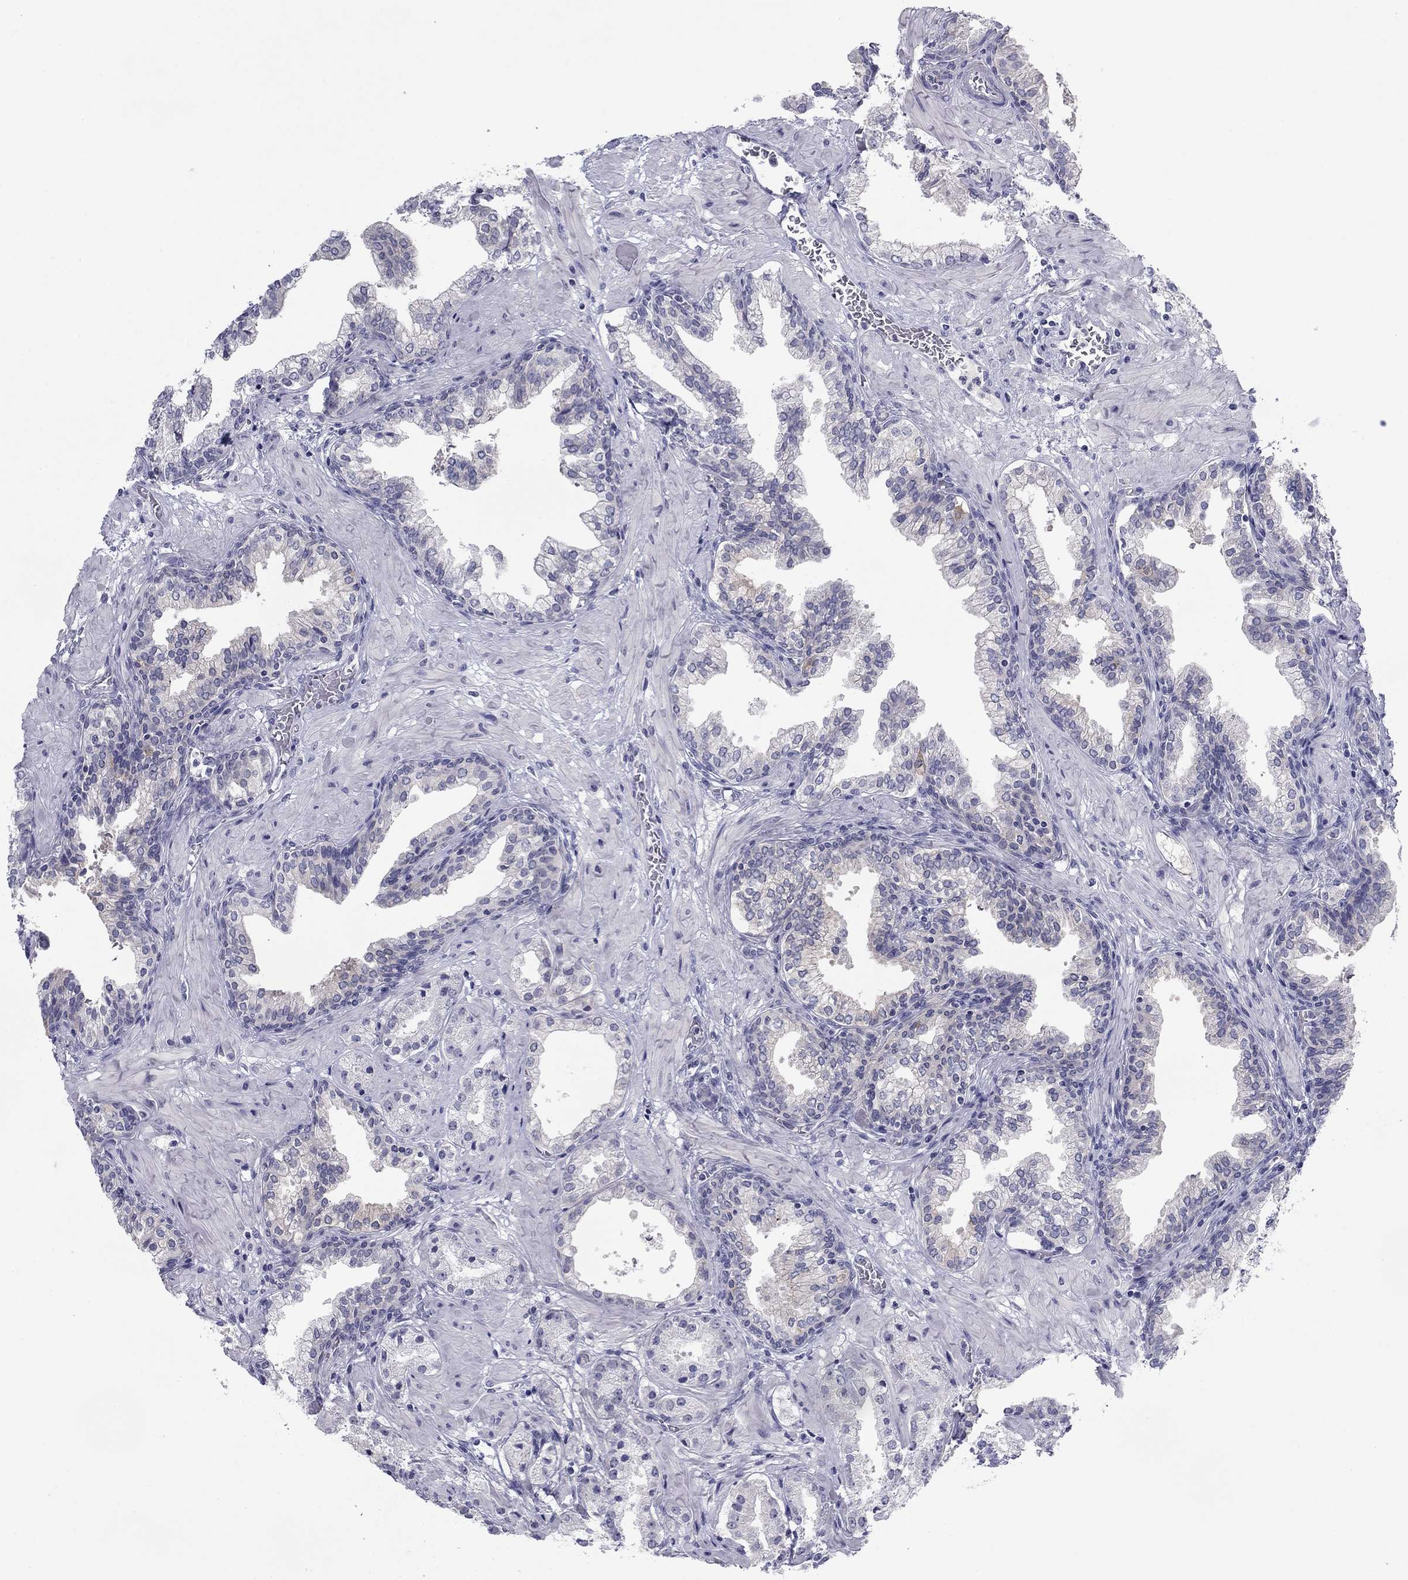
{"staining": {"intensity": "negative", "quantity": "none", "location": "none"}, "tissue": "prostate cancer", "cell_type": "Tumor cells", "image_type": "cancer", "snomed": [{"axis": "morphology", "description": "Adenocarcinoma, NOS"}, {"axis": "topography", "description": "Prostate and seminal vesicle, NOS"}, {"axis": "topography", "description": "Prostate"}], "caption": "This is an IHC micrograph of human prostate adenocarcinoma. There is no positivity in tumor cells.", "gene": "PLS1", "patient": {"sex": "male", "age": 44}}